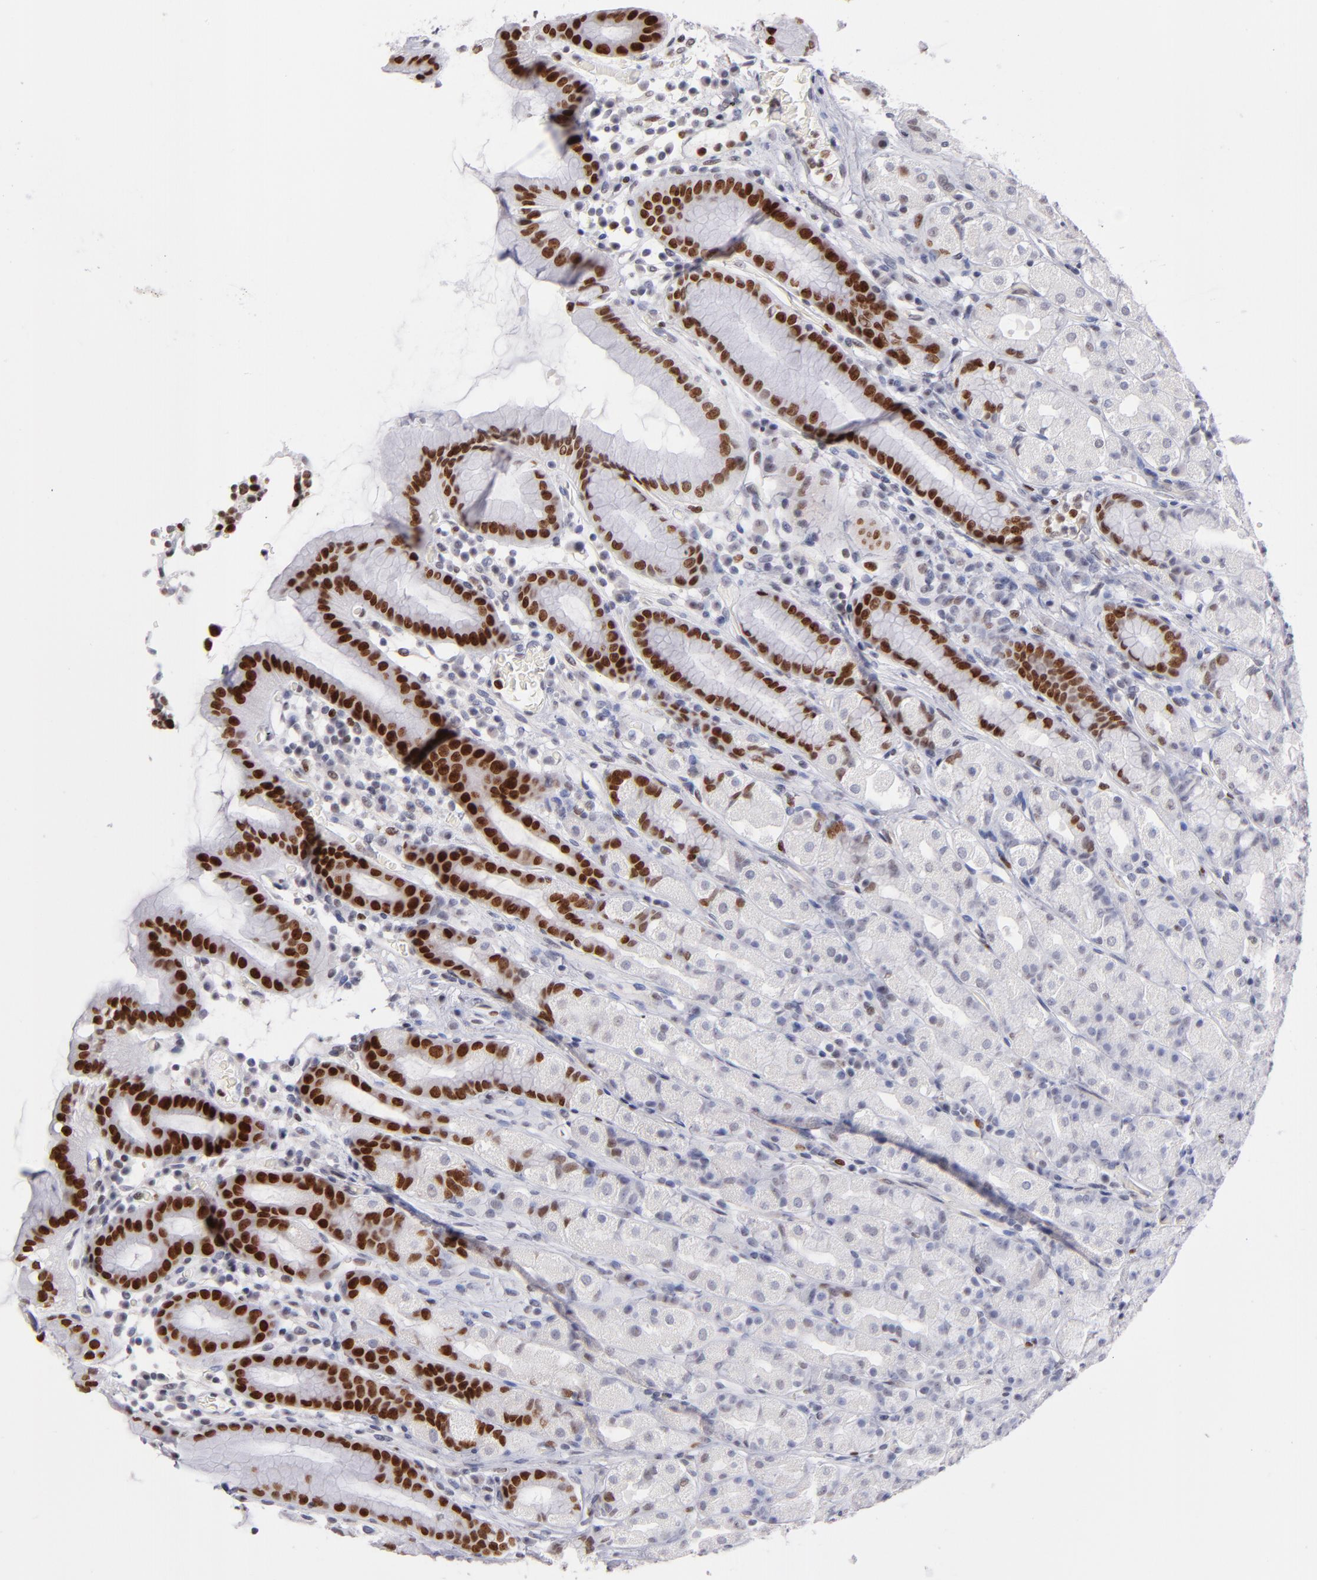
{"staining": {"intensity": "strong", "quantity": "25%-75%", "location": "nuclear"}, "tissue": "stomach", "cell_type": "Glandular cells", "image_type": "normal", "snomed": [{"axis": "morphology", "description": "Normal tissue, NOS"}, {"axis": "topography", "description": "Stomach, upper"}], "caption": "Normal stomach was stained to show a protein in brown. There is high levels of strong nuclear positivity in about 25%-75% of glandular cells. The staining was performed using DAB to visualize the protein expression in brown, while the nuclei were stained in blue with hematoxylin (Magnification: 20x).", "gene": "POLA1", "patient": {"sex": "male", "age": 68}}